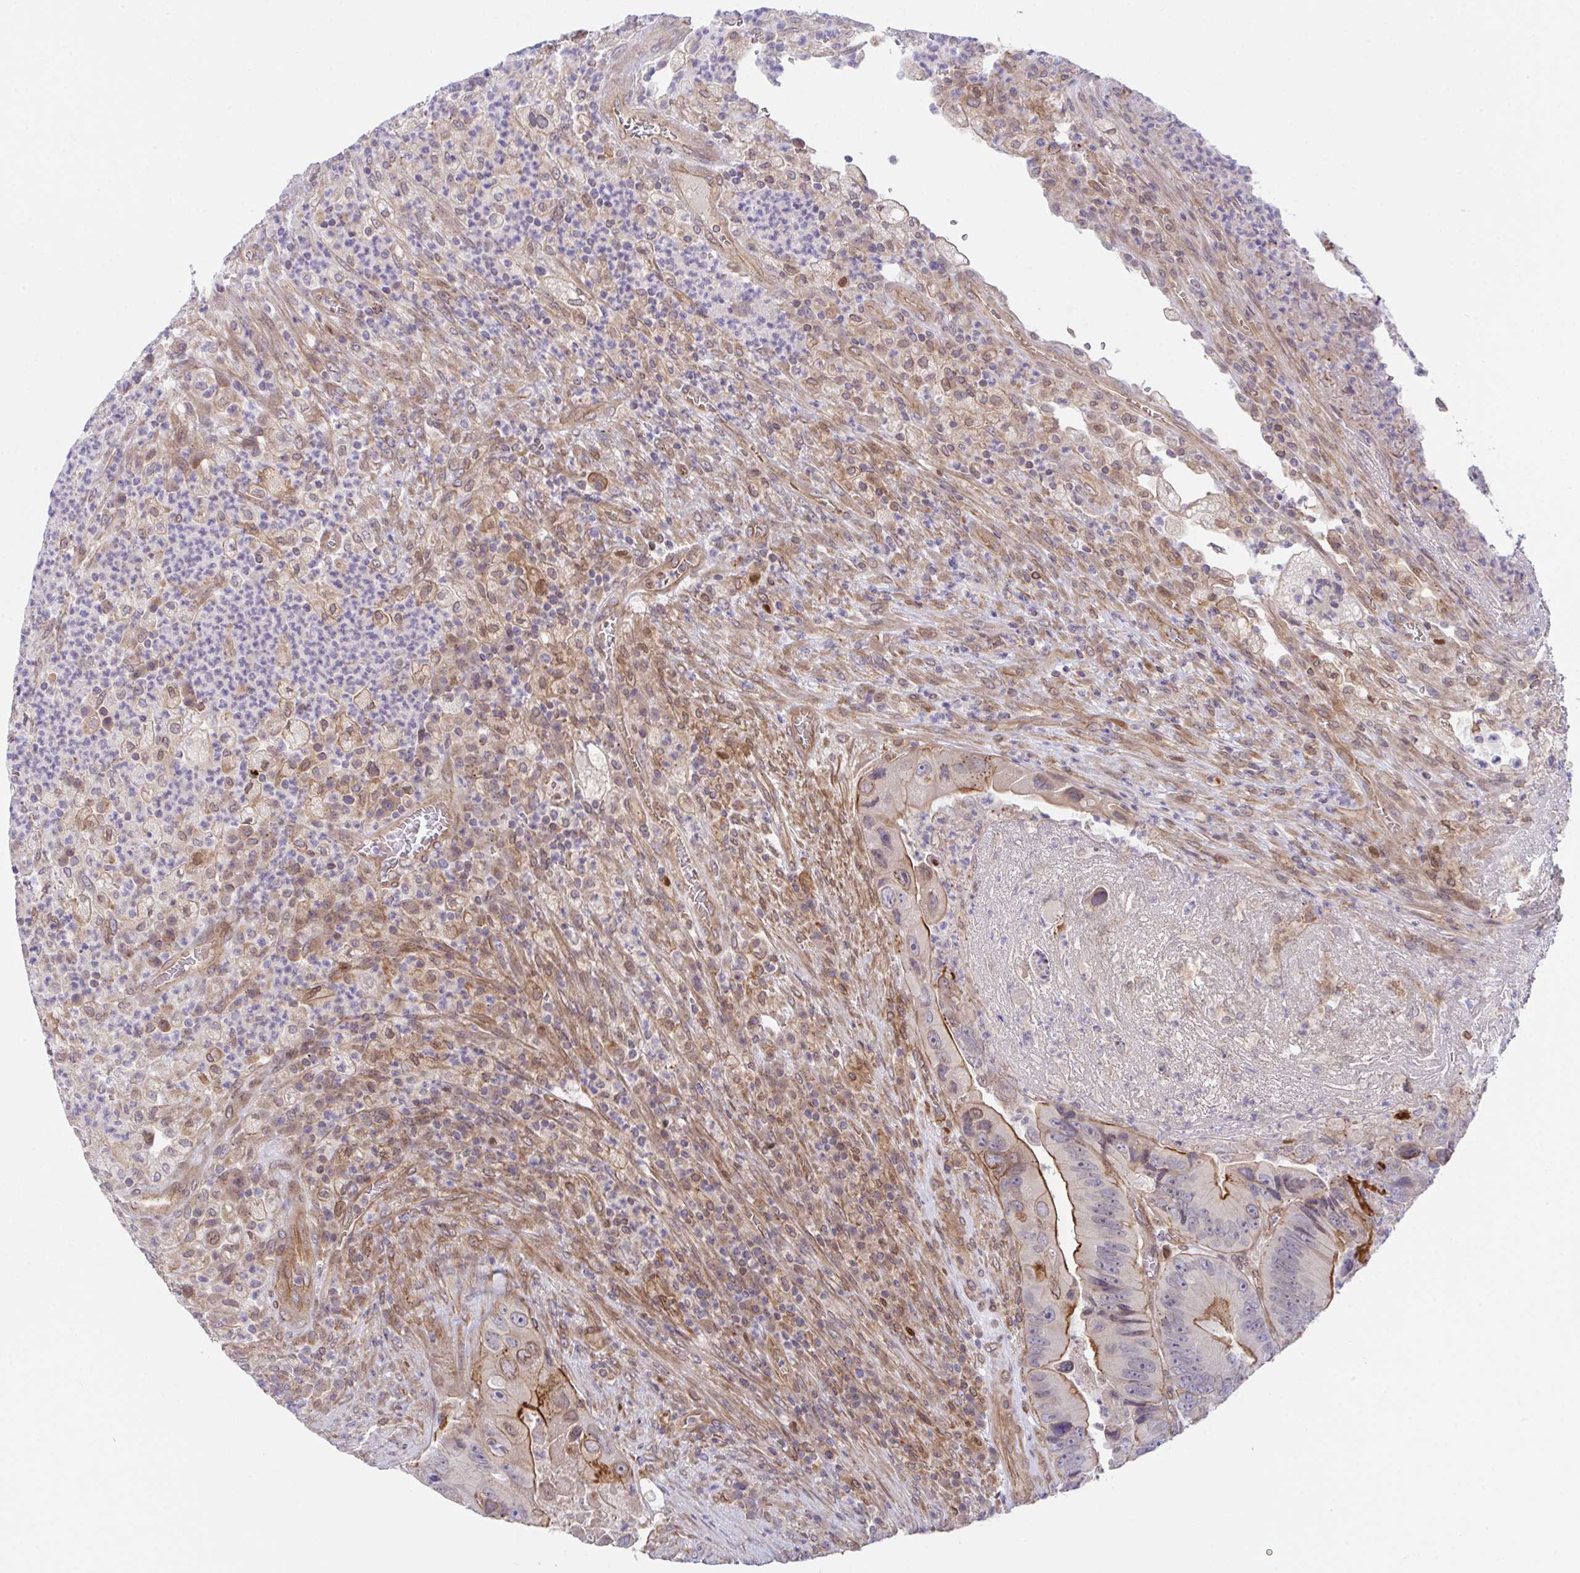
{"staining": {"intensity": "strong", "quantity": "<25%", "location": "cytoplasmic/membranous"}, "tissue": "colorectal cancer", "cell_type": "Tumor cells", "image_type": "cancer", "snomed": [{"axis": "morphology", "description": "Adenocarcinoma, NOS"}, {"axis": "topography", "description": "Colon"}], "caption": "DAB (3,3'-diaminobenzidine) immunohistochemical staining of colorectal adenocarcinoma displays strong cytoplasmic/membranous protein expression in approximately <25% of tumor cells.", "gene": "ZBED3", "patient": {"sex": "female", "age": 86}}